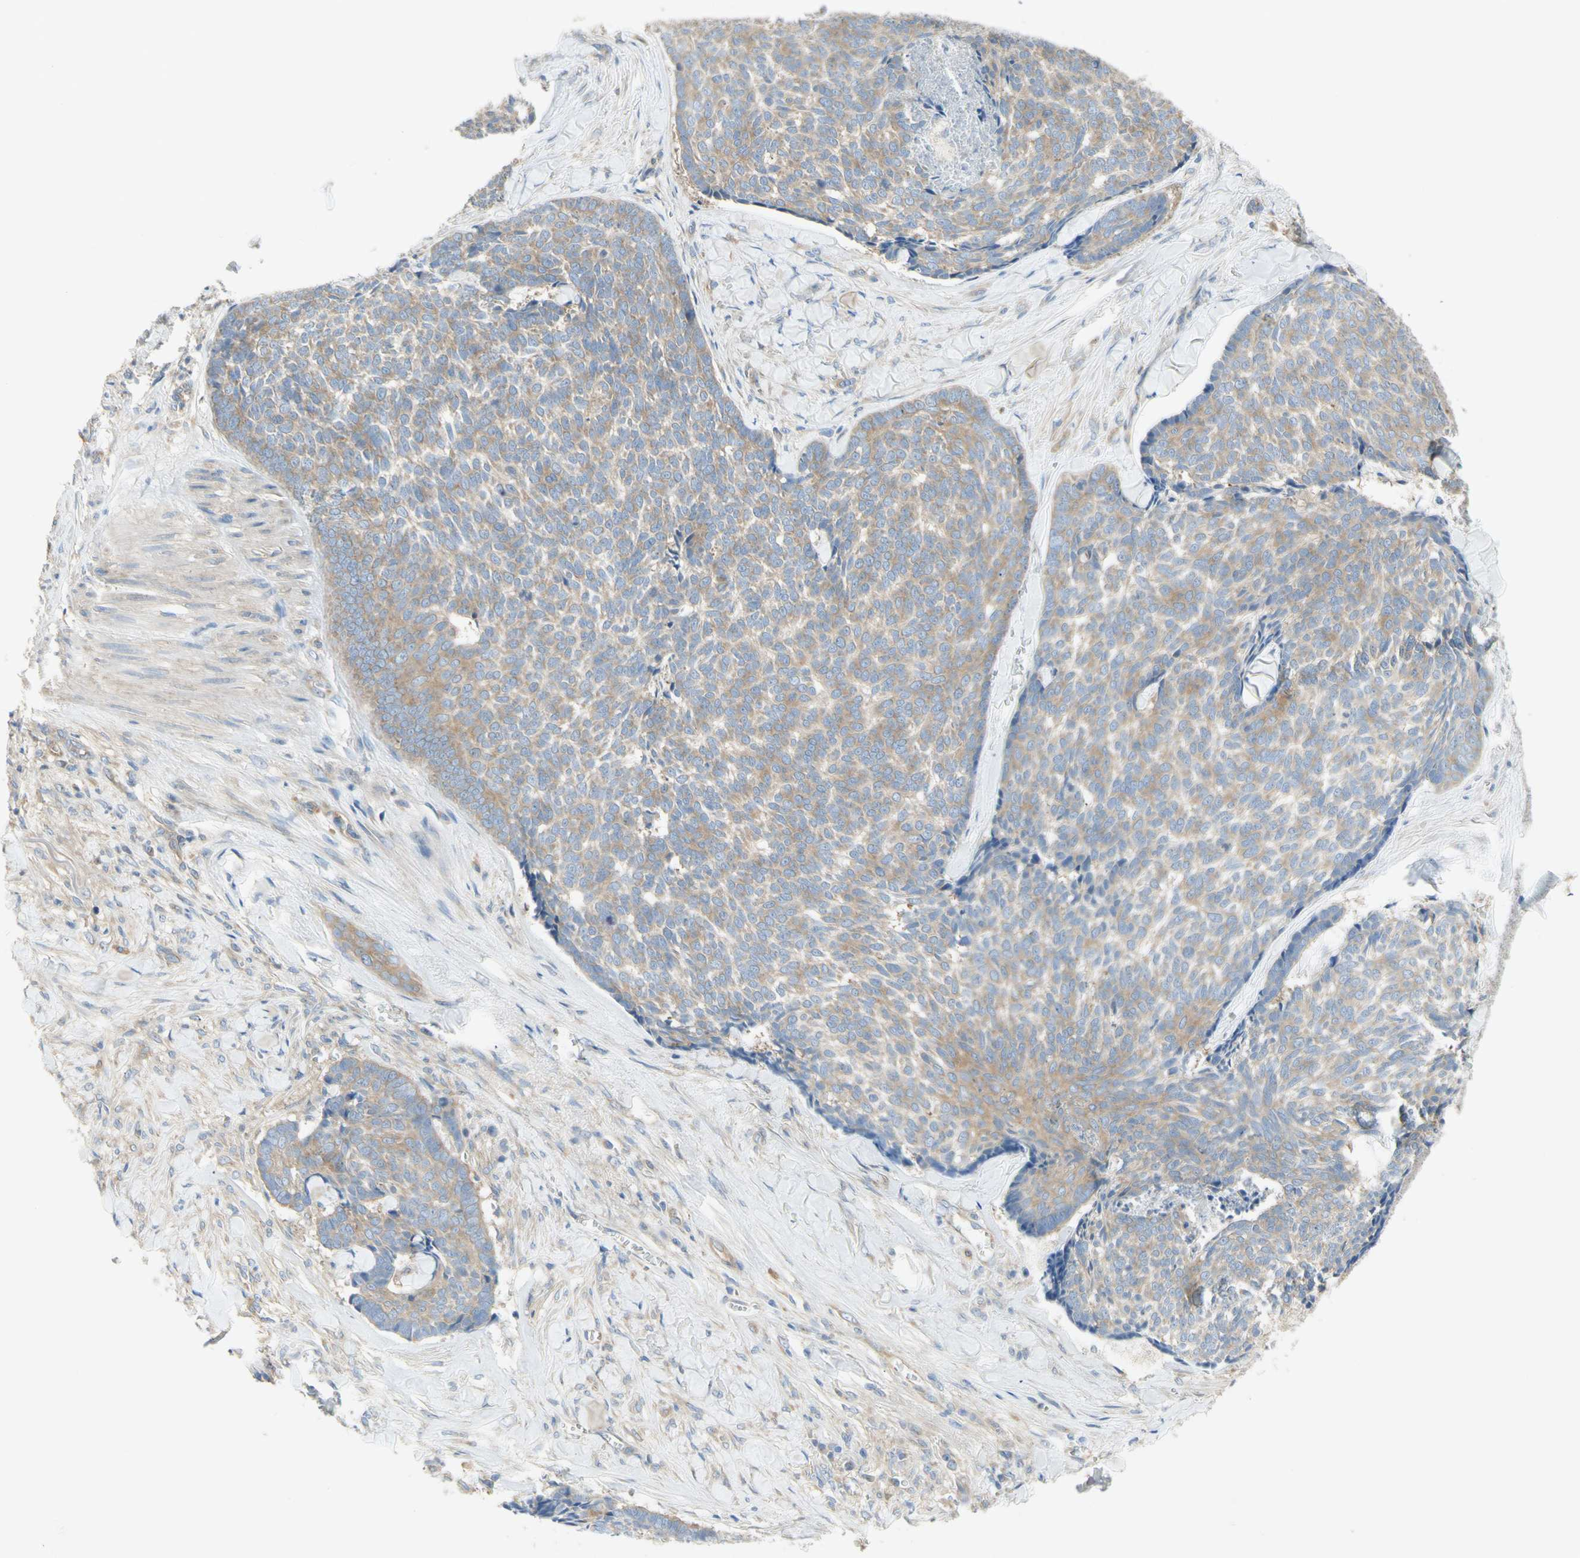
{"staining": {"intensity": "moderate", "quantity": "25%-75%", "location": "cytoplasmic/membranous"}, "tissue": "skin cancer", "cell_type": "Tumor cells", "image_type": "cancer", "snomed": [{"axis": "morphology", "description": "Basal cell carcinoma"}, {"axis": "topography", "description": "Skin"}], "caption": "Immunohistochemistry of skin basal cell carcinoma displays medium levels of moderate cytoplasmic/membranous expression in about 25%-75% of tumor cells. (DAB IHC, brown staining for protein, blue staining for nuclei).", "gene": "DYNC1H1", "patient": {"sex": "male", "age": 84}}